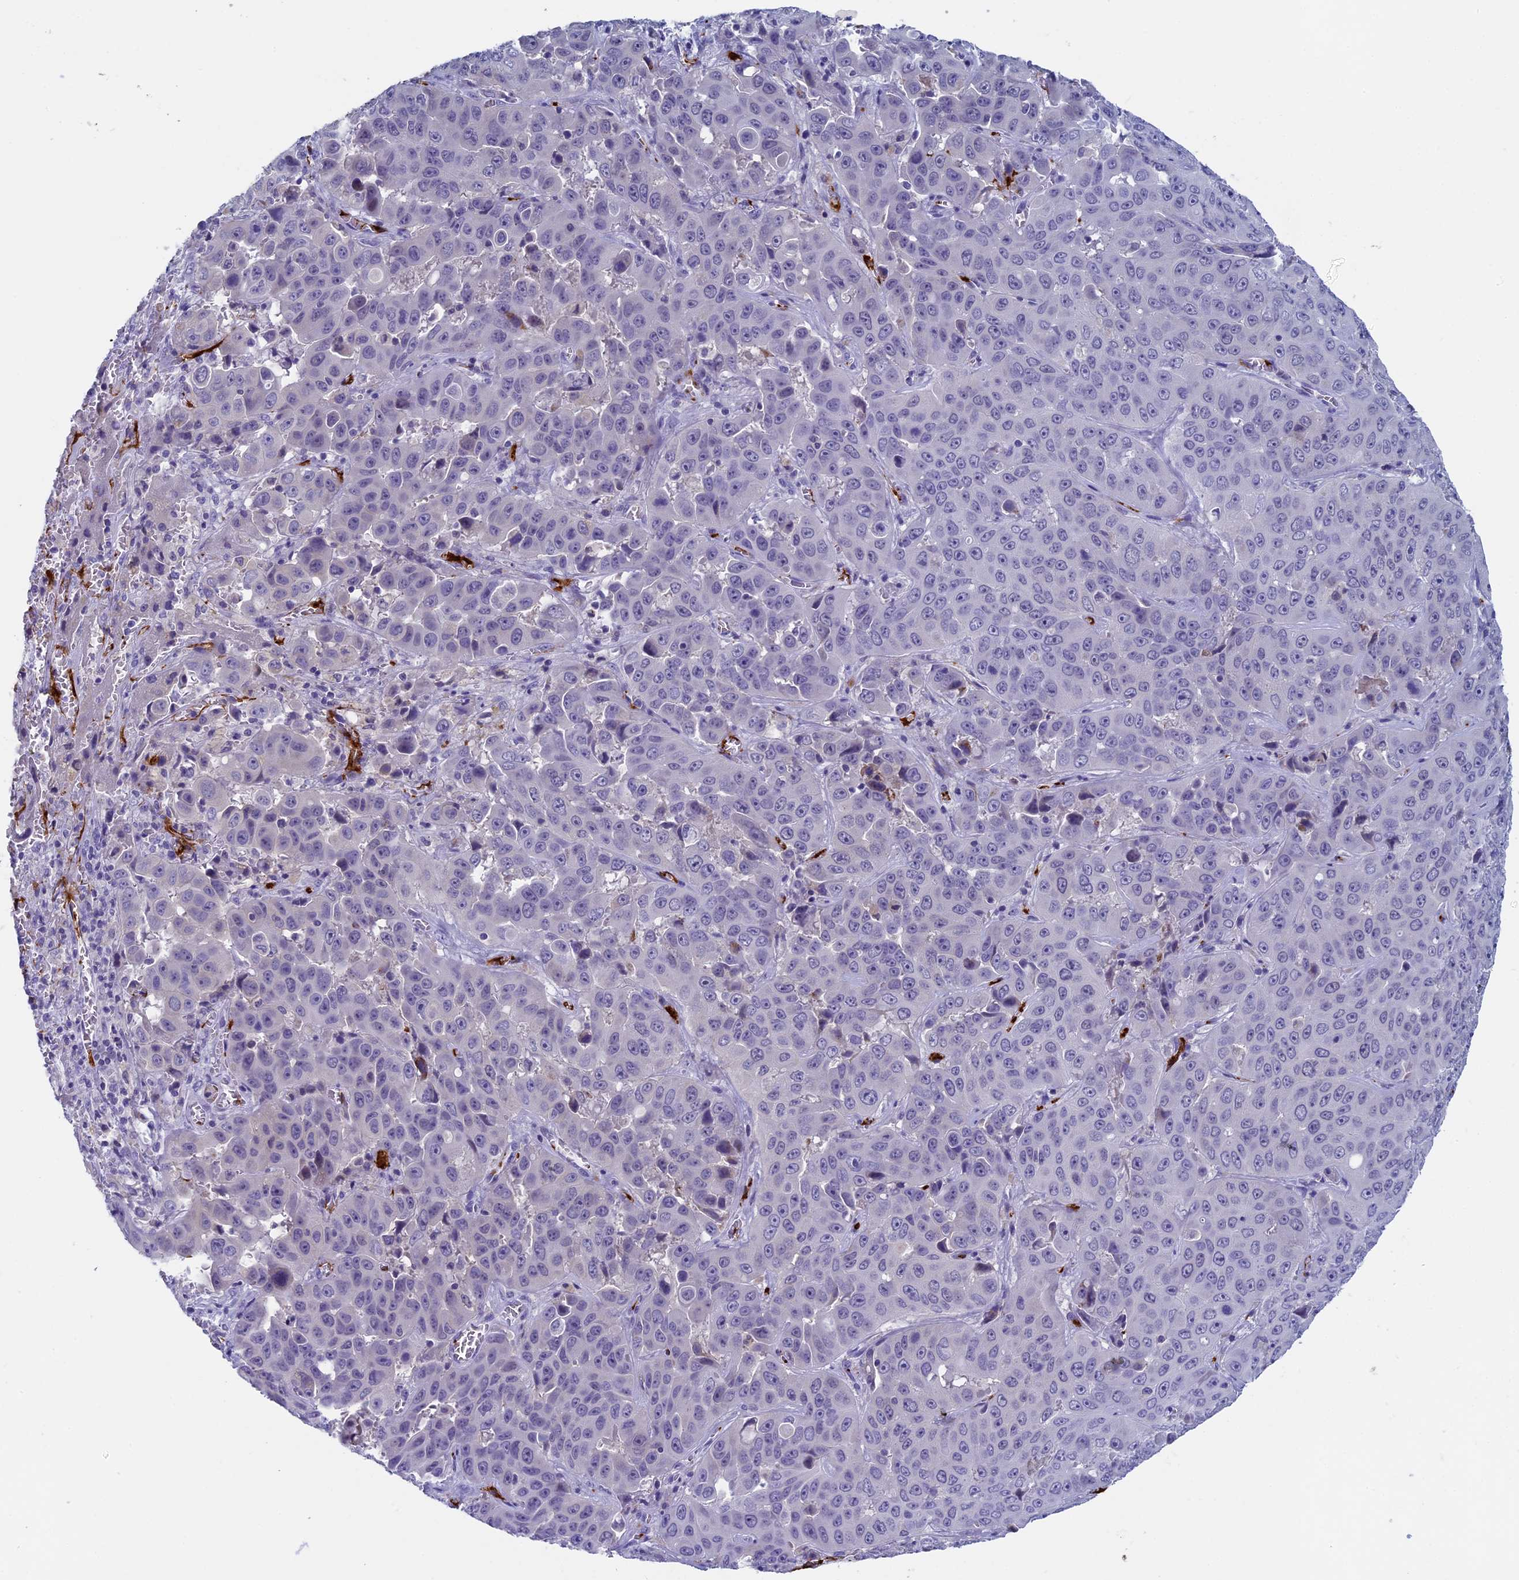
{"staining": {"intensity": "negative", "quantity": "none", "location": "none"}, "tissue": "liver cancer", "cell_type": "Tumor cells", "image_type": "cancer", "snomed": [{"axis": "morphology", "description": "Cholangiocarcinoma"}, {"axis": "topography", "description": "Liver"}], "caption": "Immunohistochemistry (IHC) of liver cholangiocarcinoma reveals no expression in tumor cells.", "gene": "AIFM2", "patient": {"sex": "female", "age": 52}}